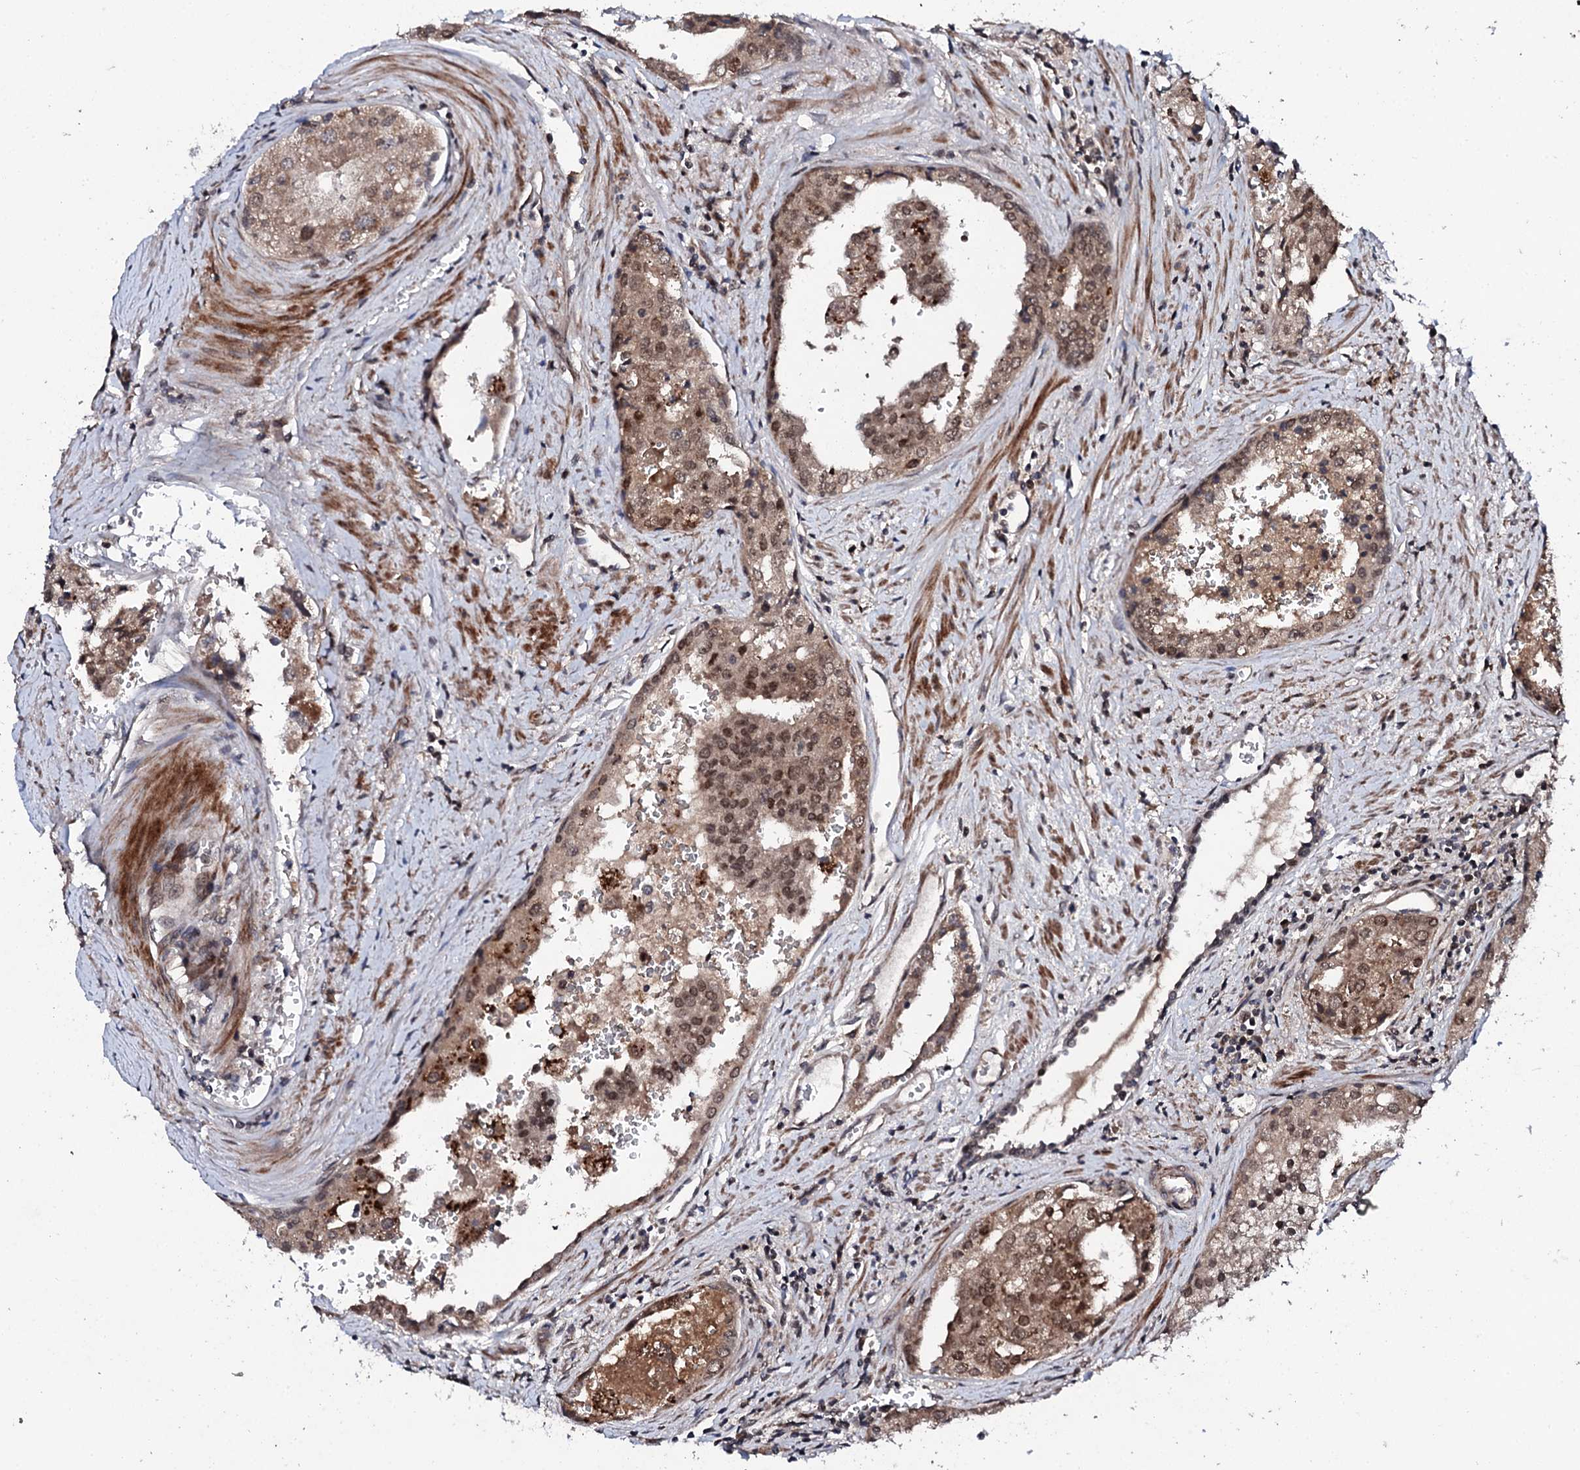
{"staining": {"intensity": "moderate", "quantity": ">75%", "location": "nuclear"}, "tissue": "prostate cancer", "cell_type": "Tumor cells", "image_type": "cancer", "snomed": [{"axis": "morphology", "description": "Adenocarcinoma, High grade"}, {"axis": "topography", "description": "Prostate"}], "caption": "Prostate cancer (adenocarcinoma (high-grade)) was stained to show a protein in brown. There is medium levels of moderate nuclear staining in about >75% of tumor cells.", "gene": "FAM111A", "patient": {"sex": "male", "age": 68}}